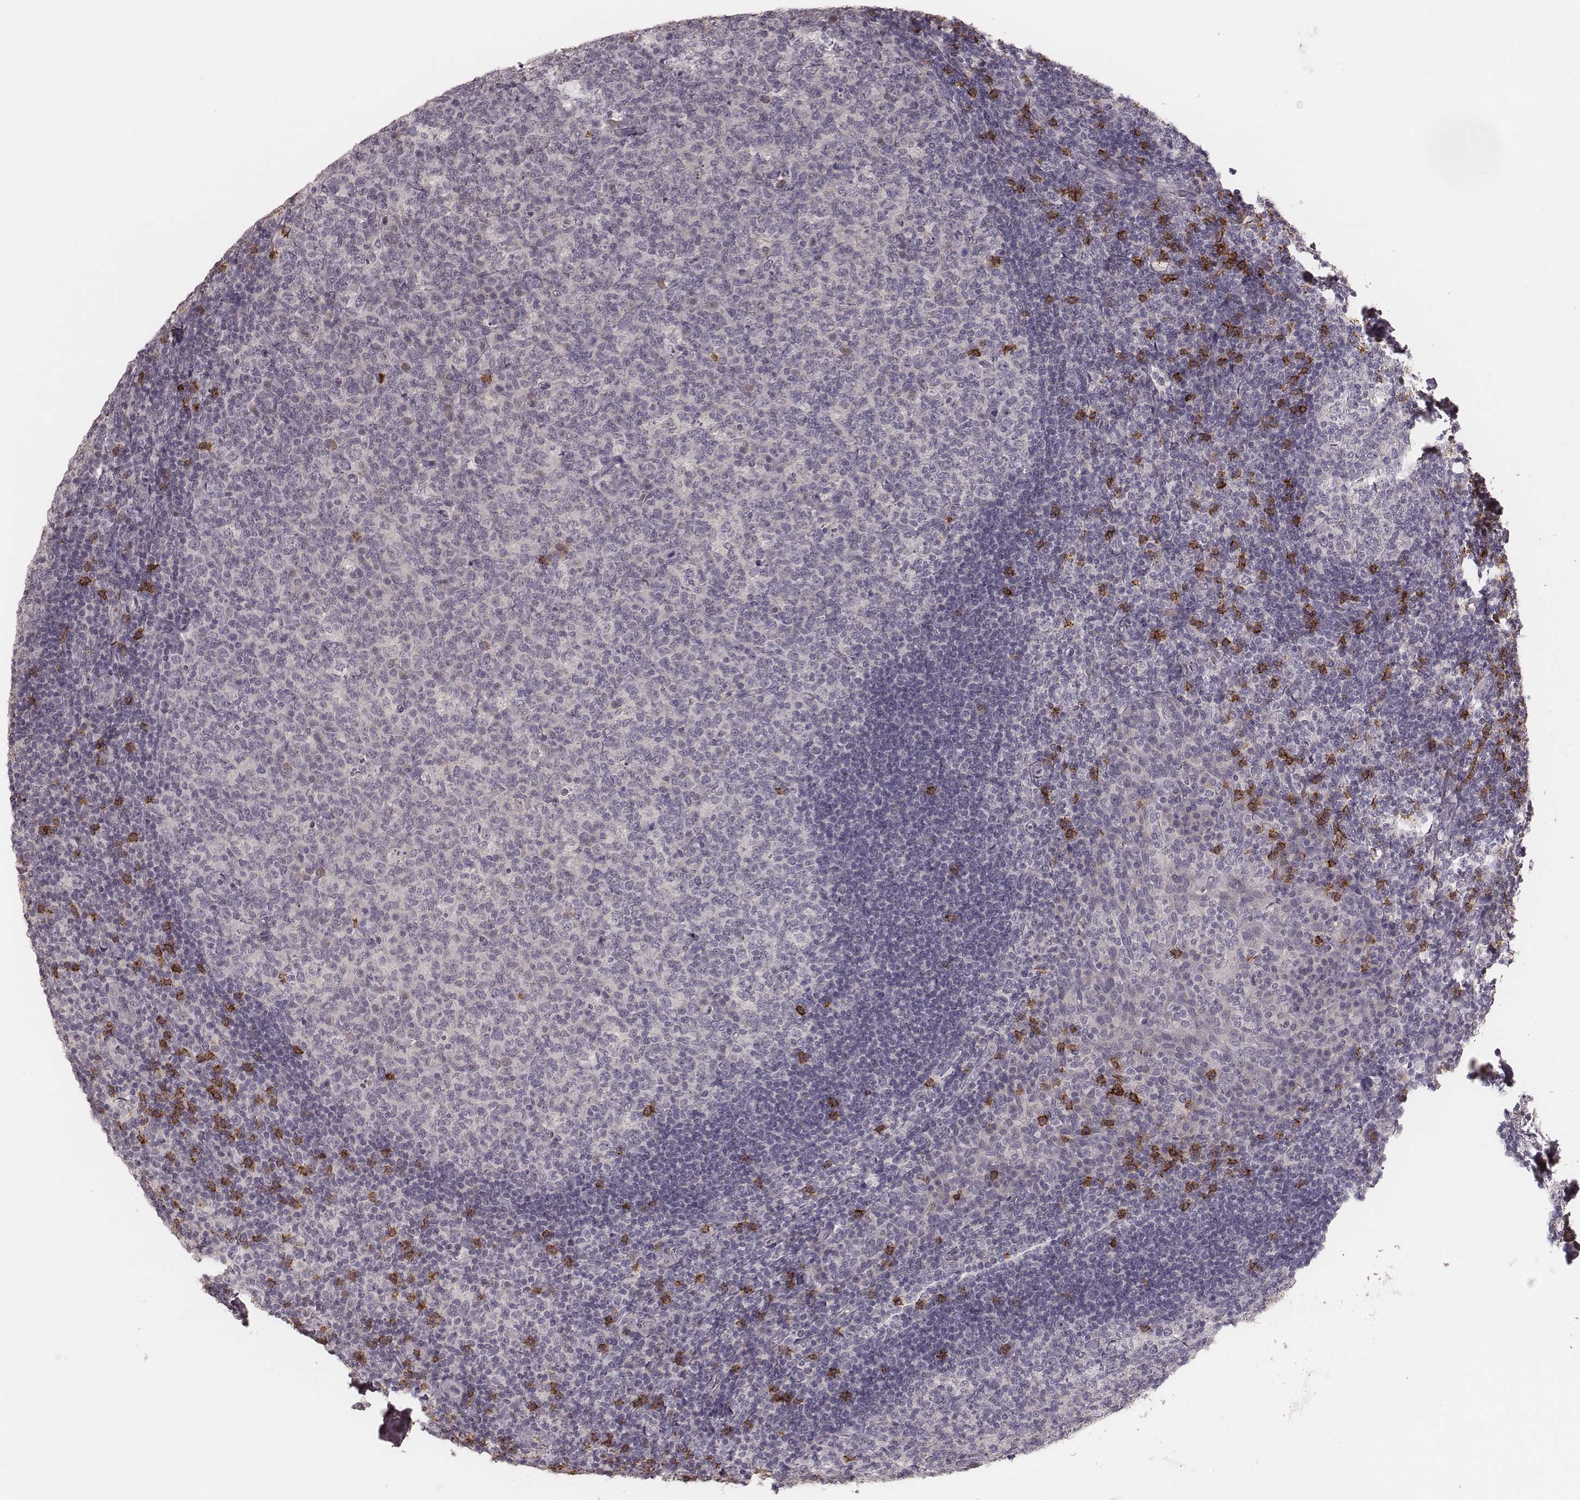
{"staining": {"intensity": "strong", "quantity": "<25%", "location": "cytoplasmic/membranous"}, "tissue": "tonsil", "cell_type": "Germinal center cells", "image_type": "normal", "snomed": [{"axis": "morphology", "description": "Normal tissue, NOS"}, {"axis": "topography", "description": "Tonsil"}], "caption": "Strong cytoplasmic/membranous staining for a protein is present in about <25% of germinal center cells of unremarkable tonsil using IHC.", "gene": "CD8A", "patient": {"sex": "male", "age": 17}}